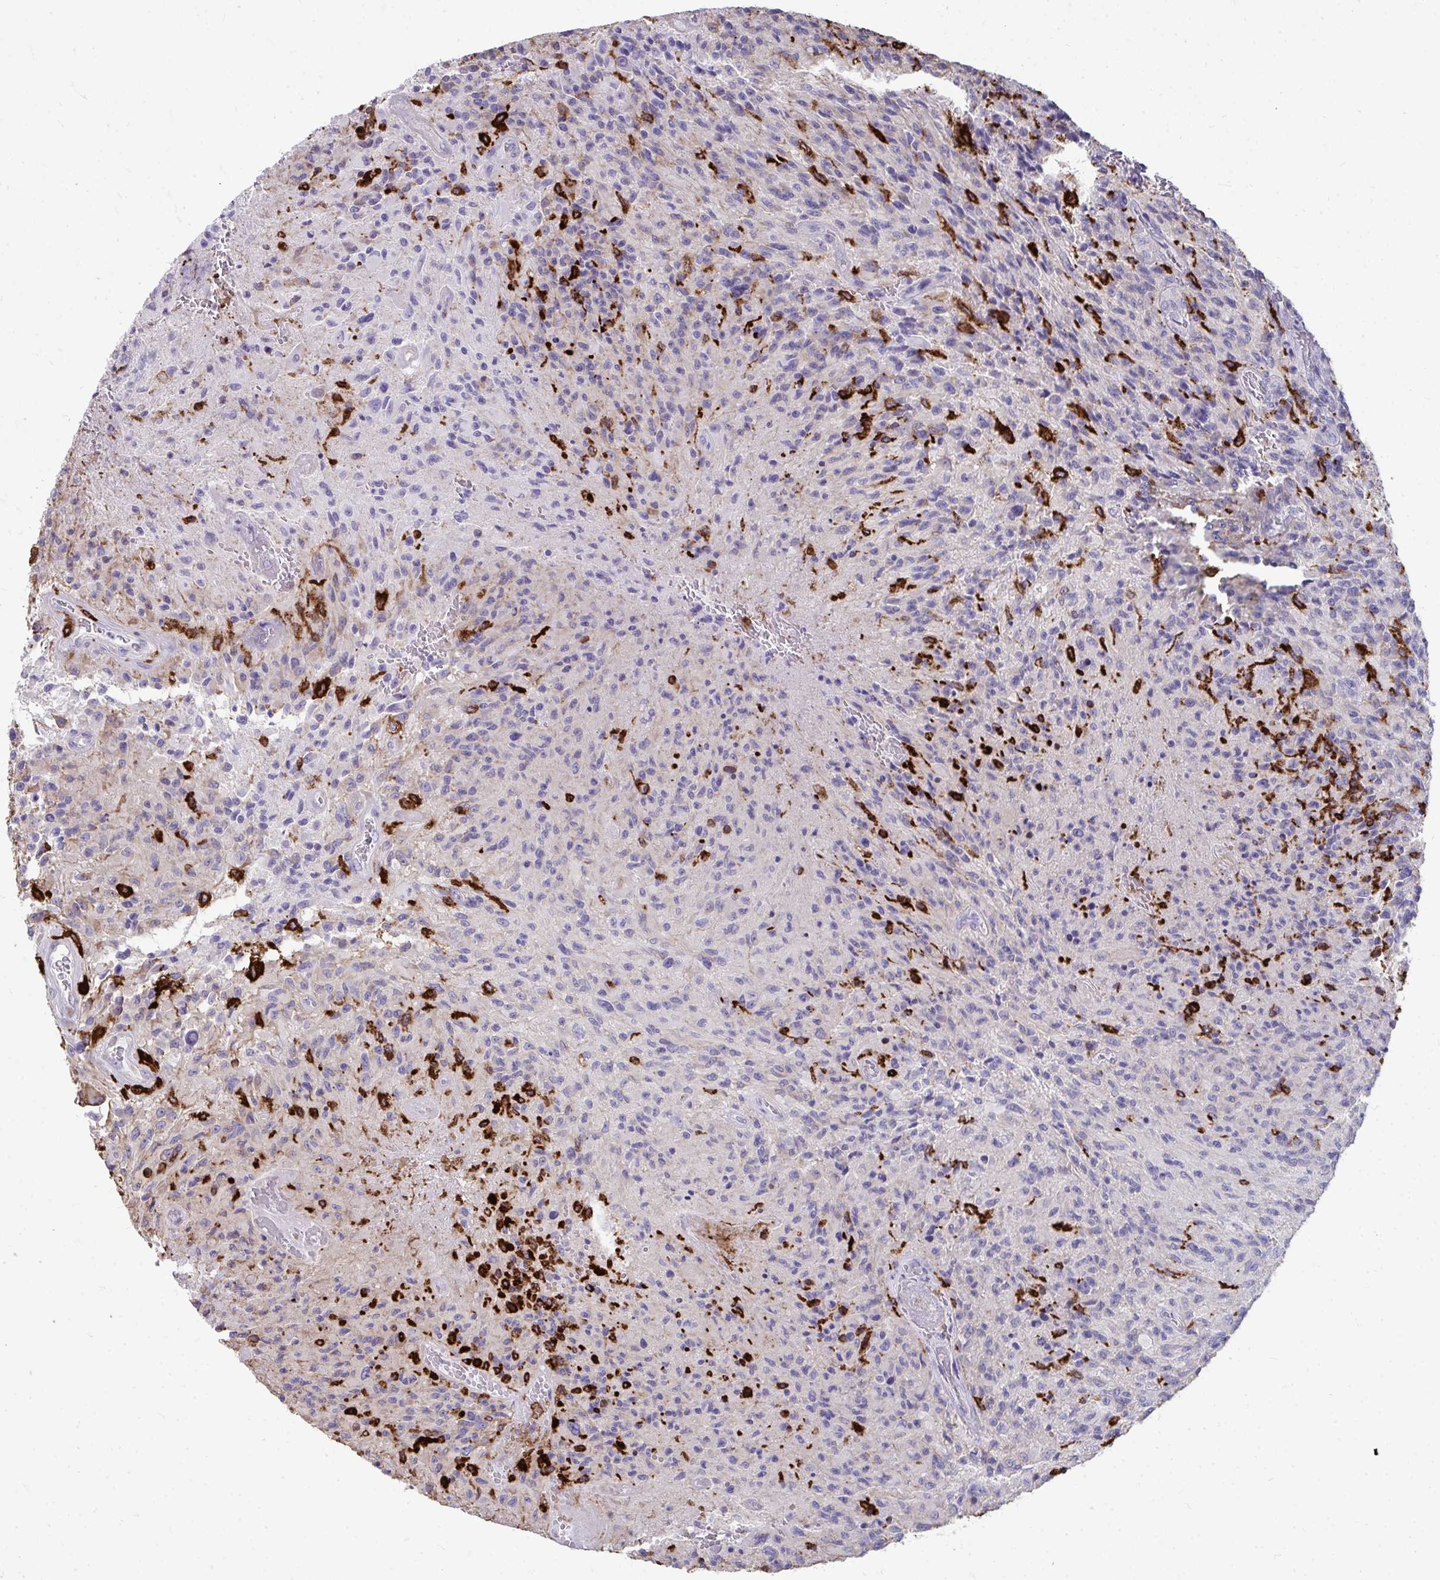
{"staining": {"intensity": "negative", "quantity": "none", "location": "none"}, "tissue": "glioma", "cell_type": "Tumor cells", "image_type": "cancer", "snomed": [{"axis": "morphology", "description": "Normal tissue, NOS"}, {"axis": "morphology", "description": "Glioma, malignant, High grade"}, {"axis": "topography", "description": "Cerebral cortex"}], "caption": "Tumor cells show no significant positivity in glioma.", "gene": "CD163", "patient": {"sex": "male", "age": 56}}